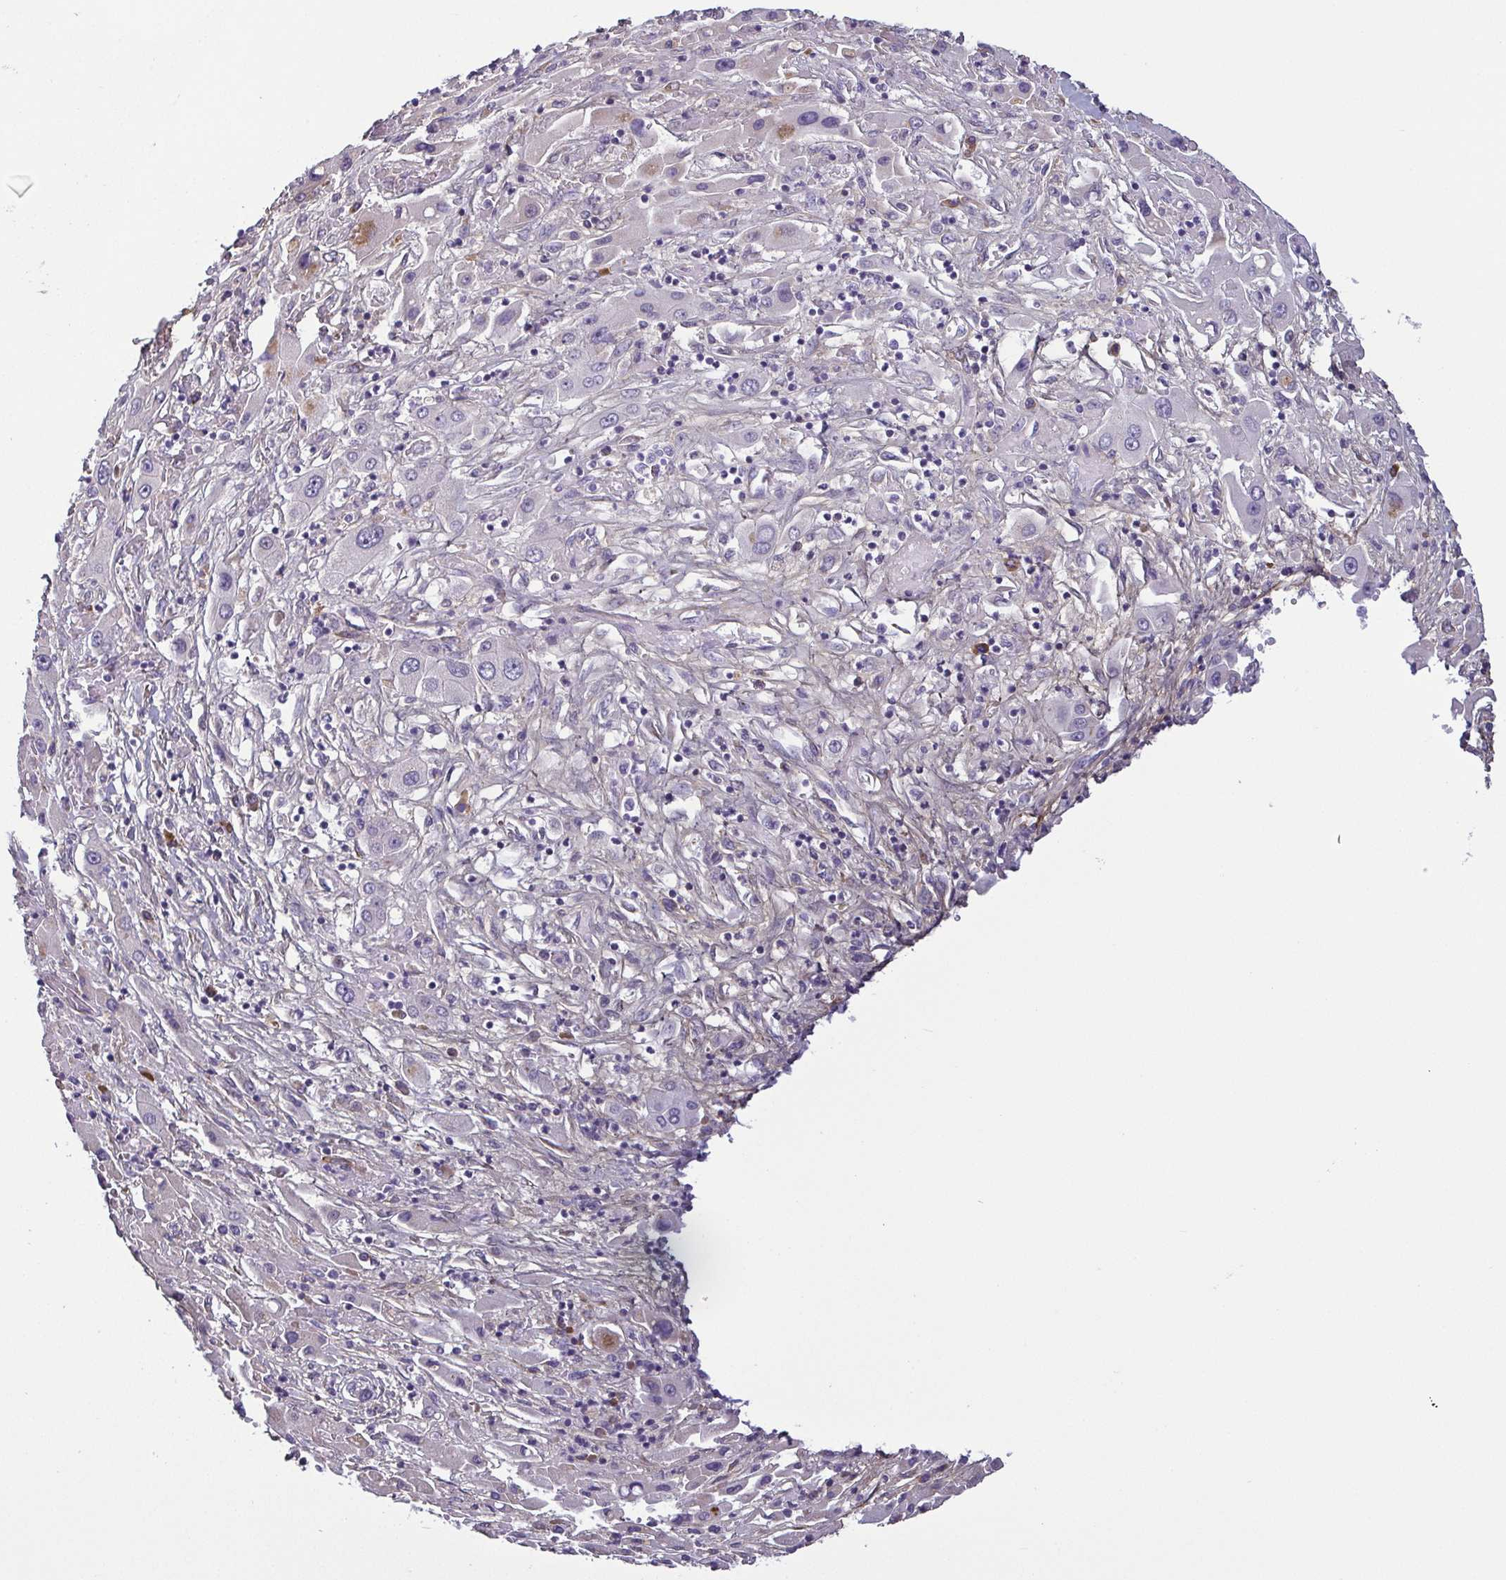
{"staining": {"intensity": "negative", "quantity": "none", "location": "none"}, "tissue": "liver cancer", "cell_type": "Tumor cells", "image_type": "cancer", "snomed": [{"axis": "morphology", "description": "Carcinoma, Hepatocellular, NOS"}, {"axis": "topography", "description": "Liver"}], "caption": "Immunohistochemical staining of liver cancer (hepatocellular carcinoma) exhibits no significant positivity in tumor cells. (Immunohistochemistry (ihc), brightfield microscopy, high magnification).", "gene": "ECM1", "patient": {"sex": "female", "age": 73}}